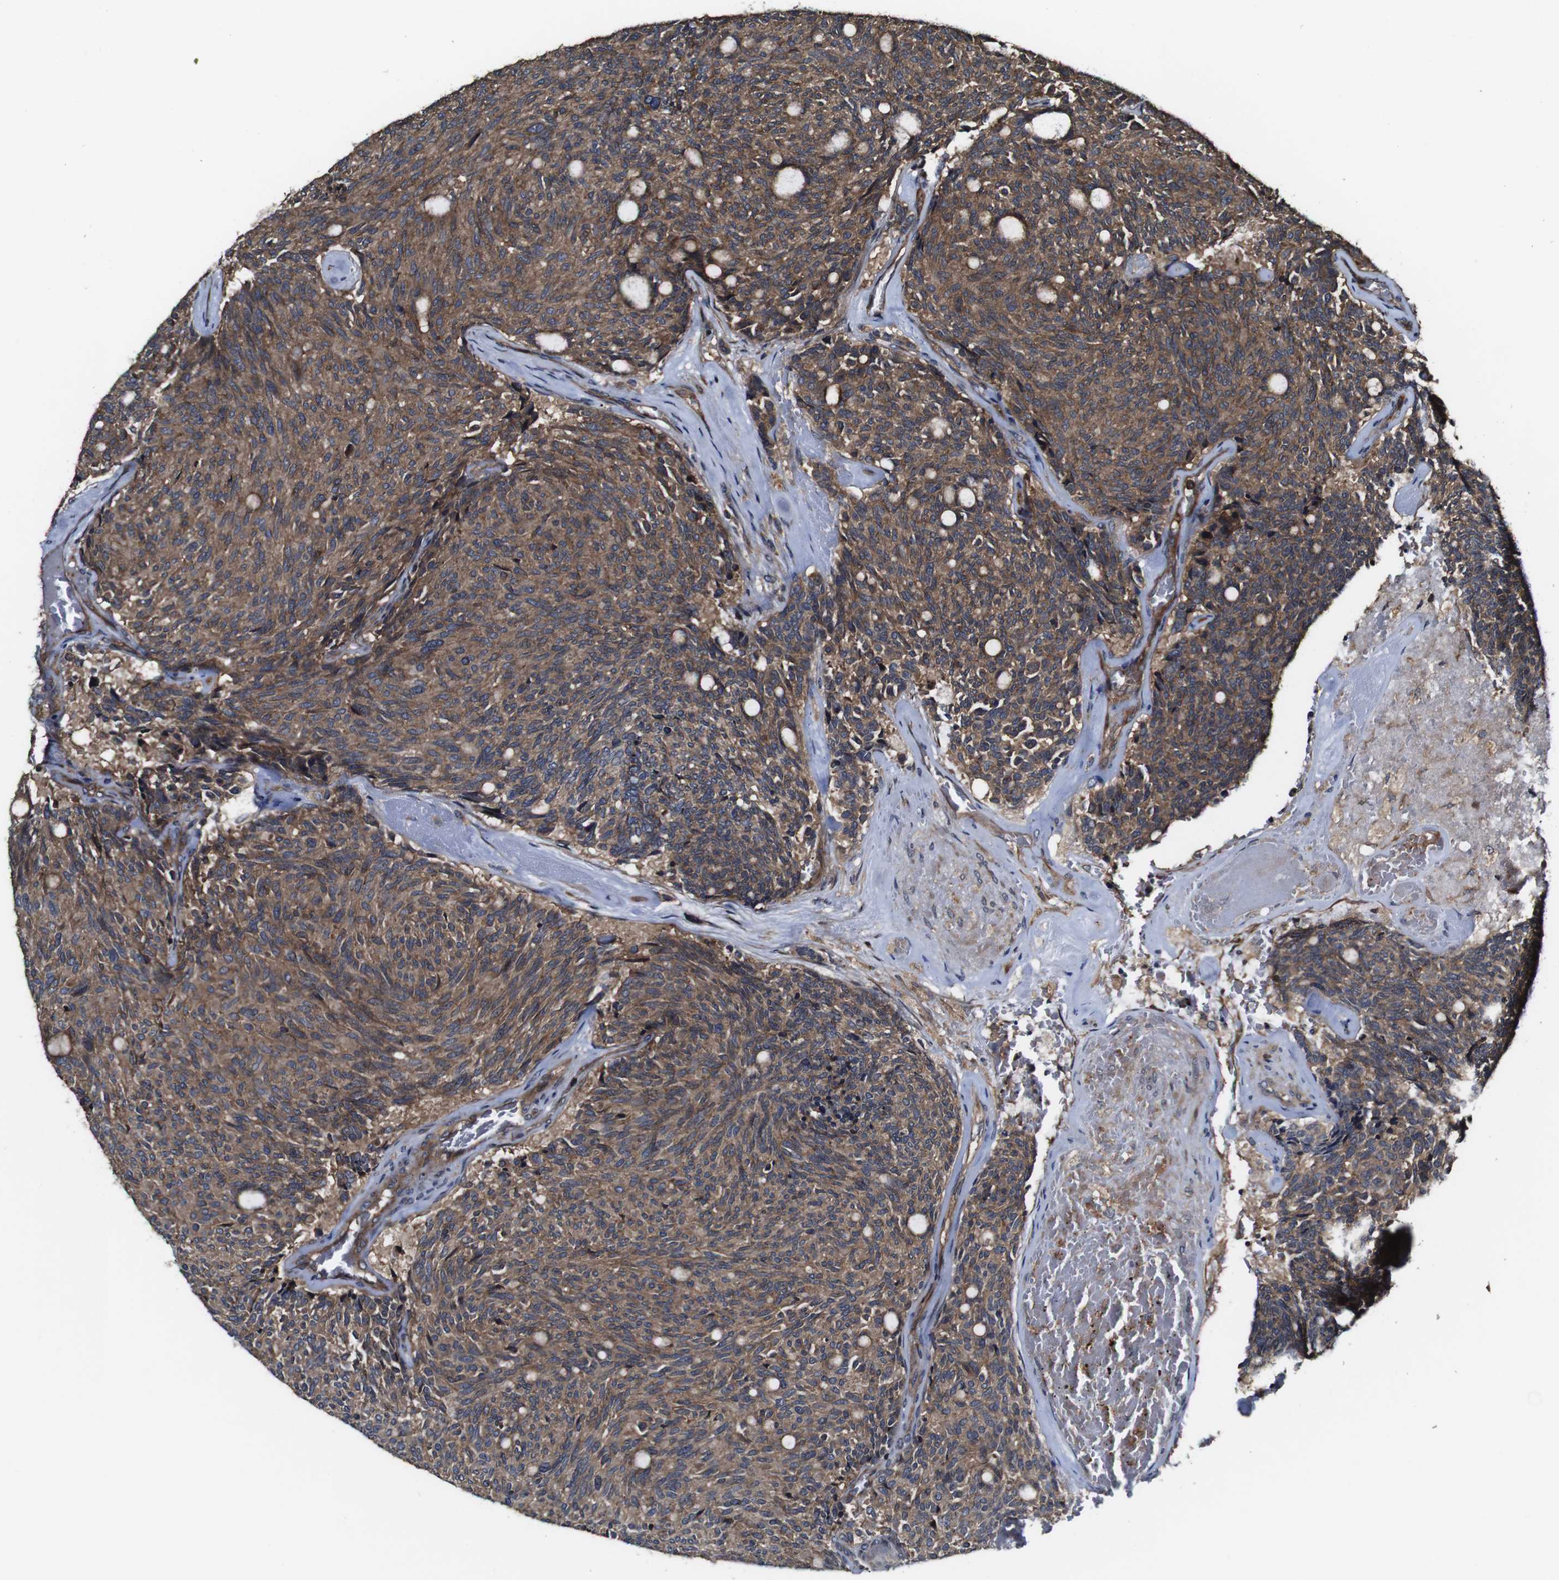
{"staining": {"intensity": "moderate", "quantity": ">75%", "location": "cytoplasmic/membranous"}, "tissue": "carcinoid", "cell_type": "Tumor cells", "image_type": "cancer", "snomed": [{"axis": "morphology", "description": "Carcinoid, malignant, NOS"}, {"axis": "topography", "description": "Pancreas"}], "caption": "This histopathology image displays IHC staining of human malignant carcinoid, with medium moderate cytoplasmic/membranous positivity in about >75% of tumor cells.", "gene": "TNIK", "patient": {"sex": "female", "age": 54}}